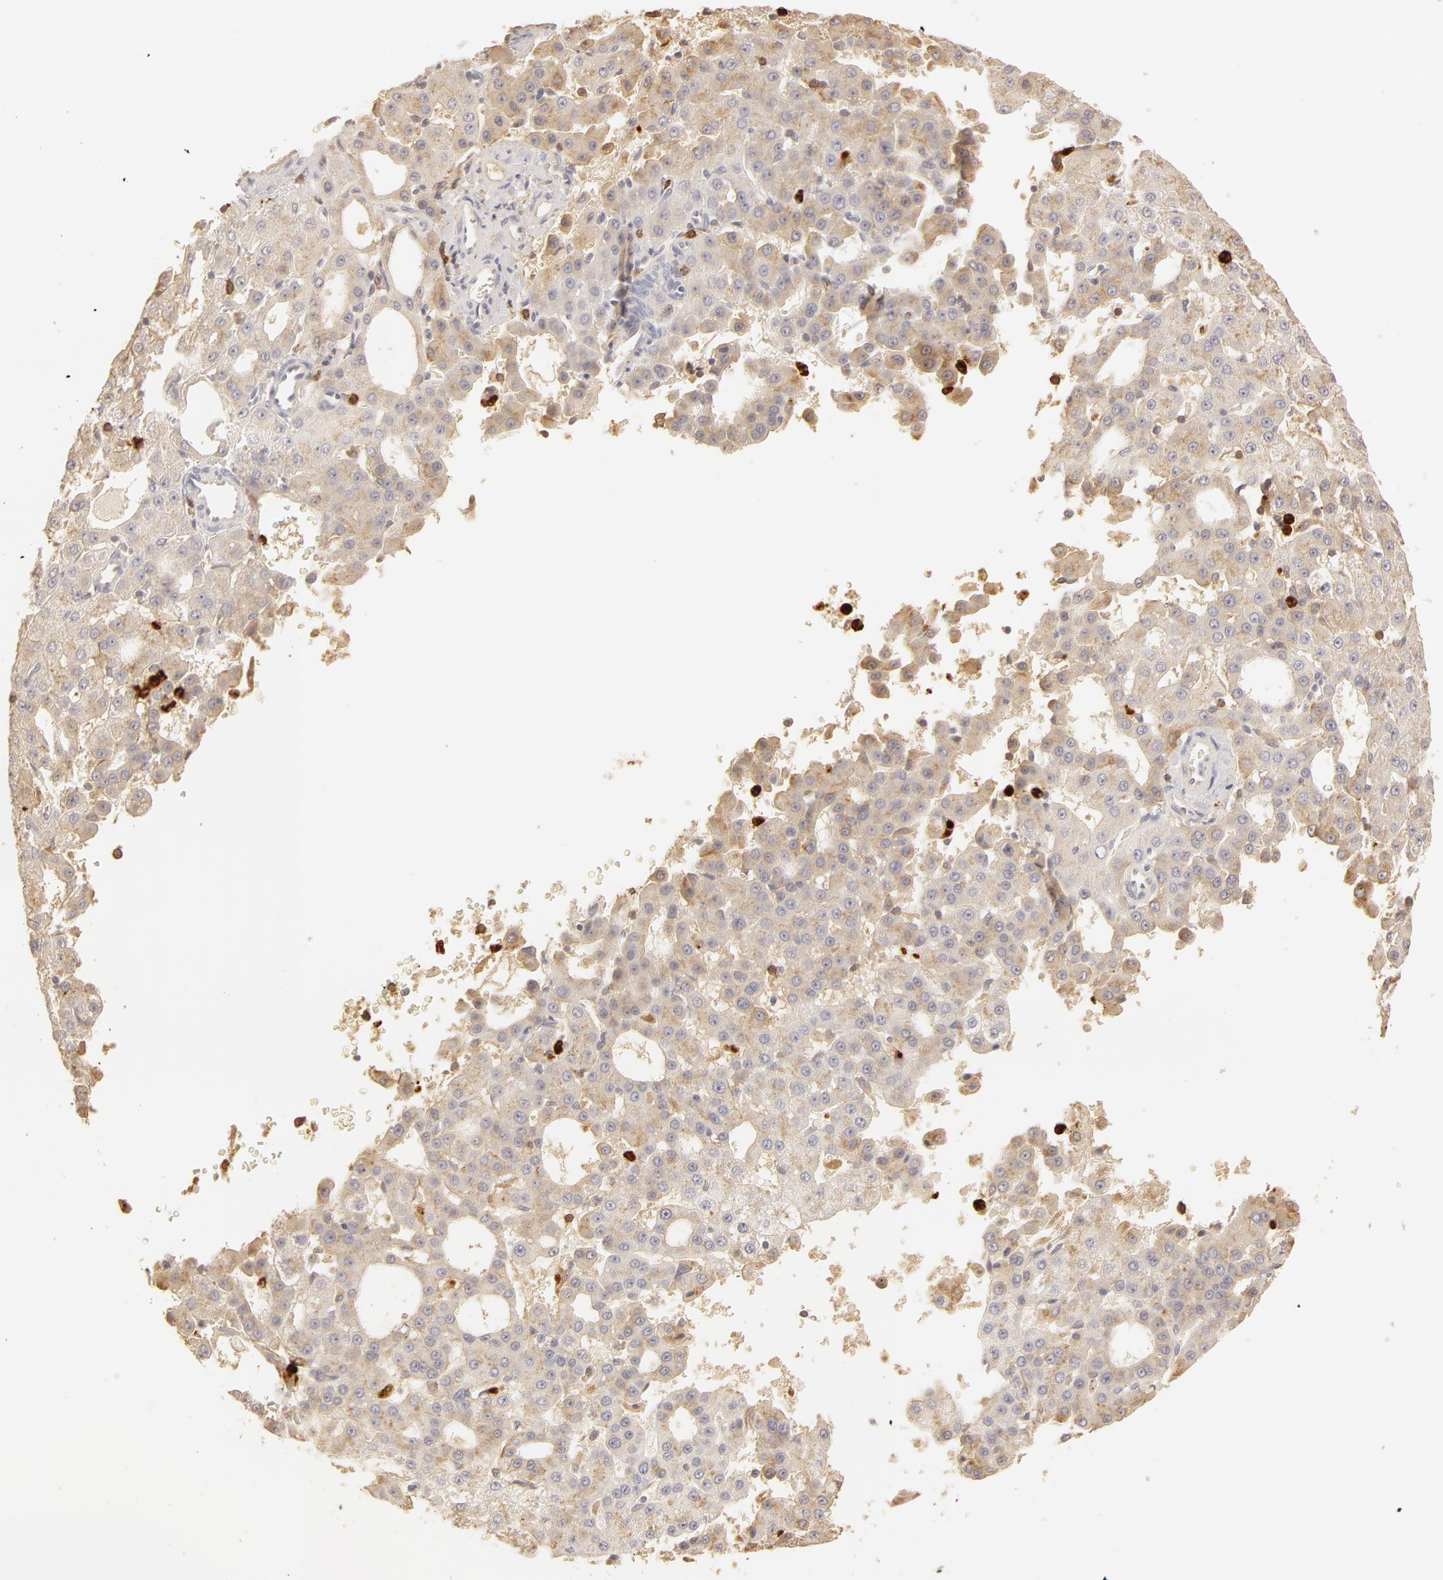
{"staining": {"intensity": "weak", "quantity": ">75%", "location": "cytoplasmic/membranous"}, "tissue": "liver cancer", "cell_type": "Tumor cells", "image_type": "cancer", "snomed": [{"axis": "morphology", "description": "Carcinoma, Hepatocellular, NOS"}, {"axis": "topography", "description": "Liver"}], "caption": "A brown stain labels weak cytoplasmic/membranous positivity of a protein in human liver hepatocellular carcinoma tumor cells. The staining was performed using DAB (3,3'-diaminobenzidine), with brown indicating positive protein expression. Nuclei are stained blue with hematoxylin.", "gene": "C1R", "patient": {"sex": "male", "age": 47}}